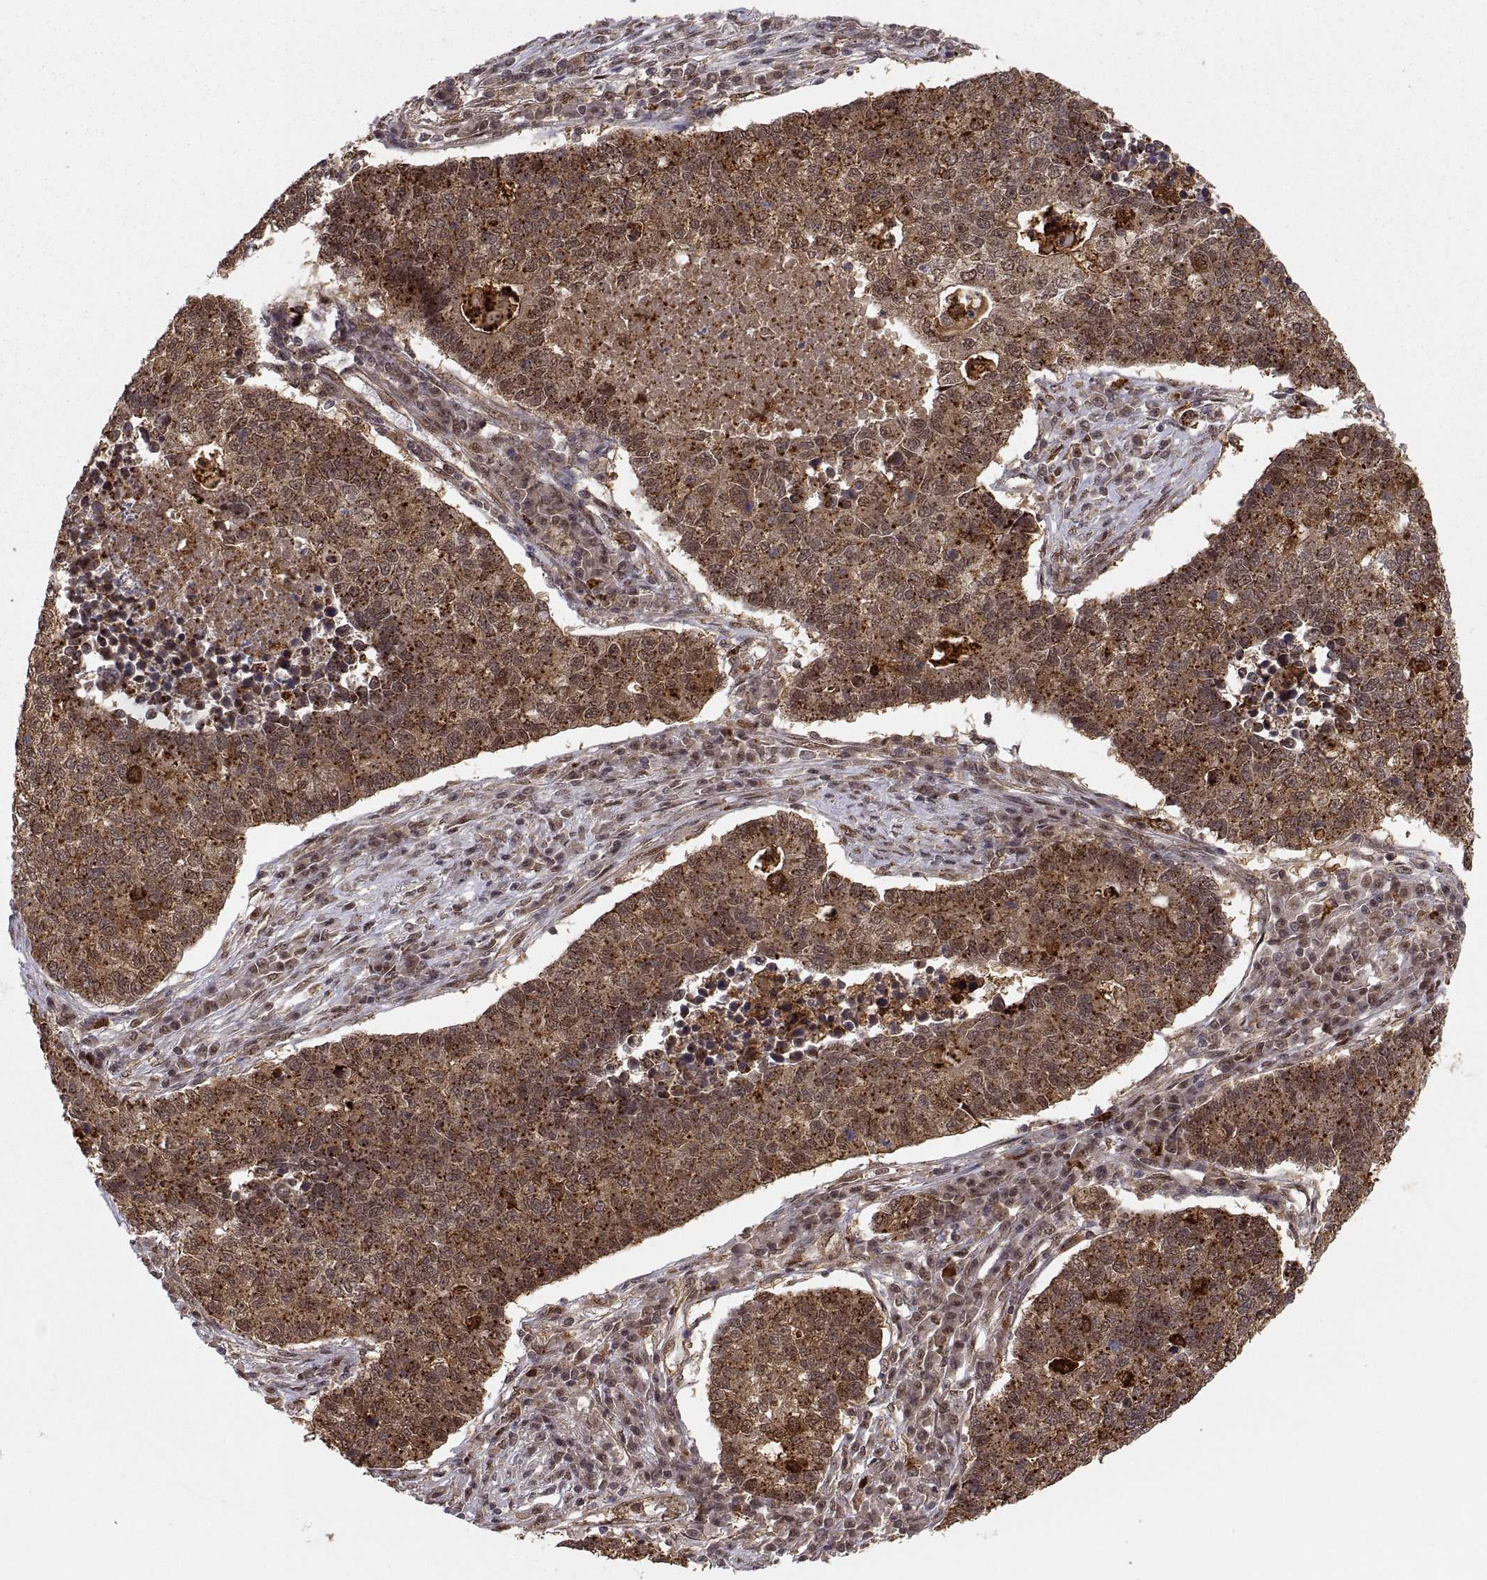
{"staining": {"intensity": "strong", "quantity": ">75%", "location": "cytoplasmic/membranous"}, "tissue": "lung cancer", "cell_type": "Tumor cells", "image_type": "cancer", "snomed": [{"axis": "morphology", "description": "Adenocarcinoma, NOS"}, {"axis": "topography", "description": "Lung"}], "caption": "Strong cytoplasmic/membranous positivity is seen in about >75% of tumor cells in lung adenocarcinoma.", "gene": "PSMC2", "patient": {"sex": "male", "age": 57}}